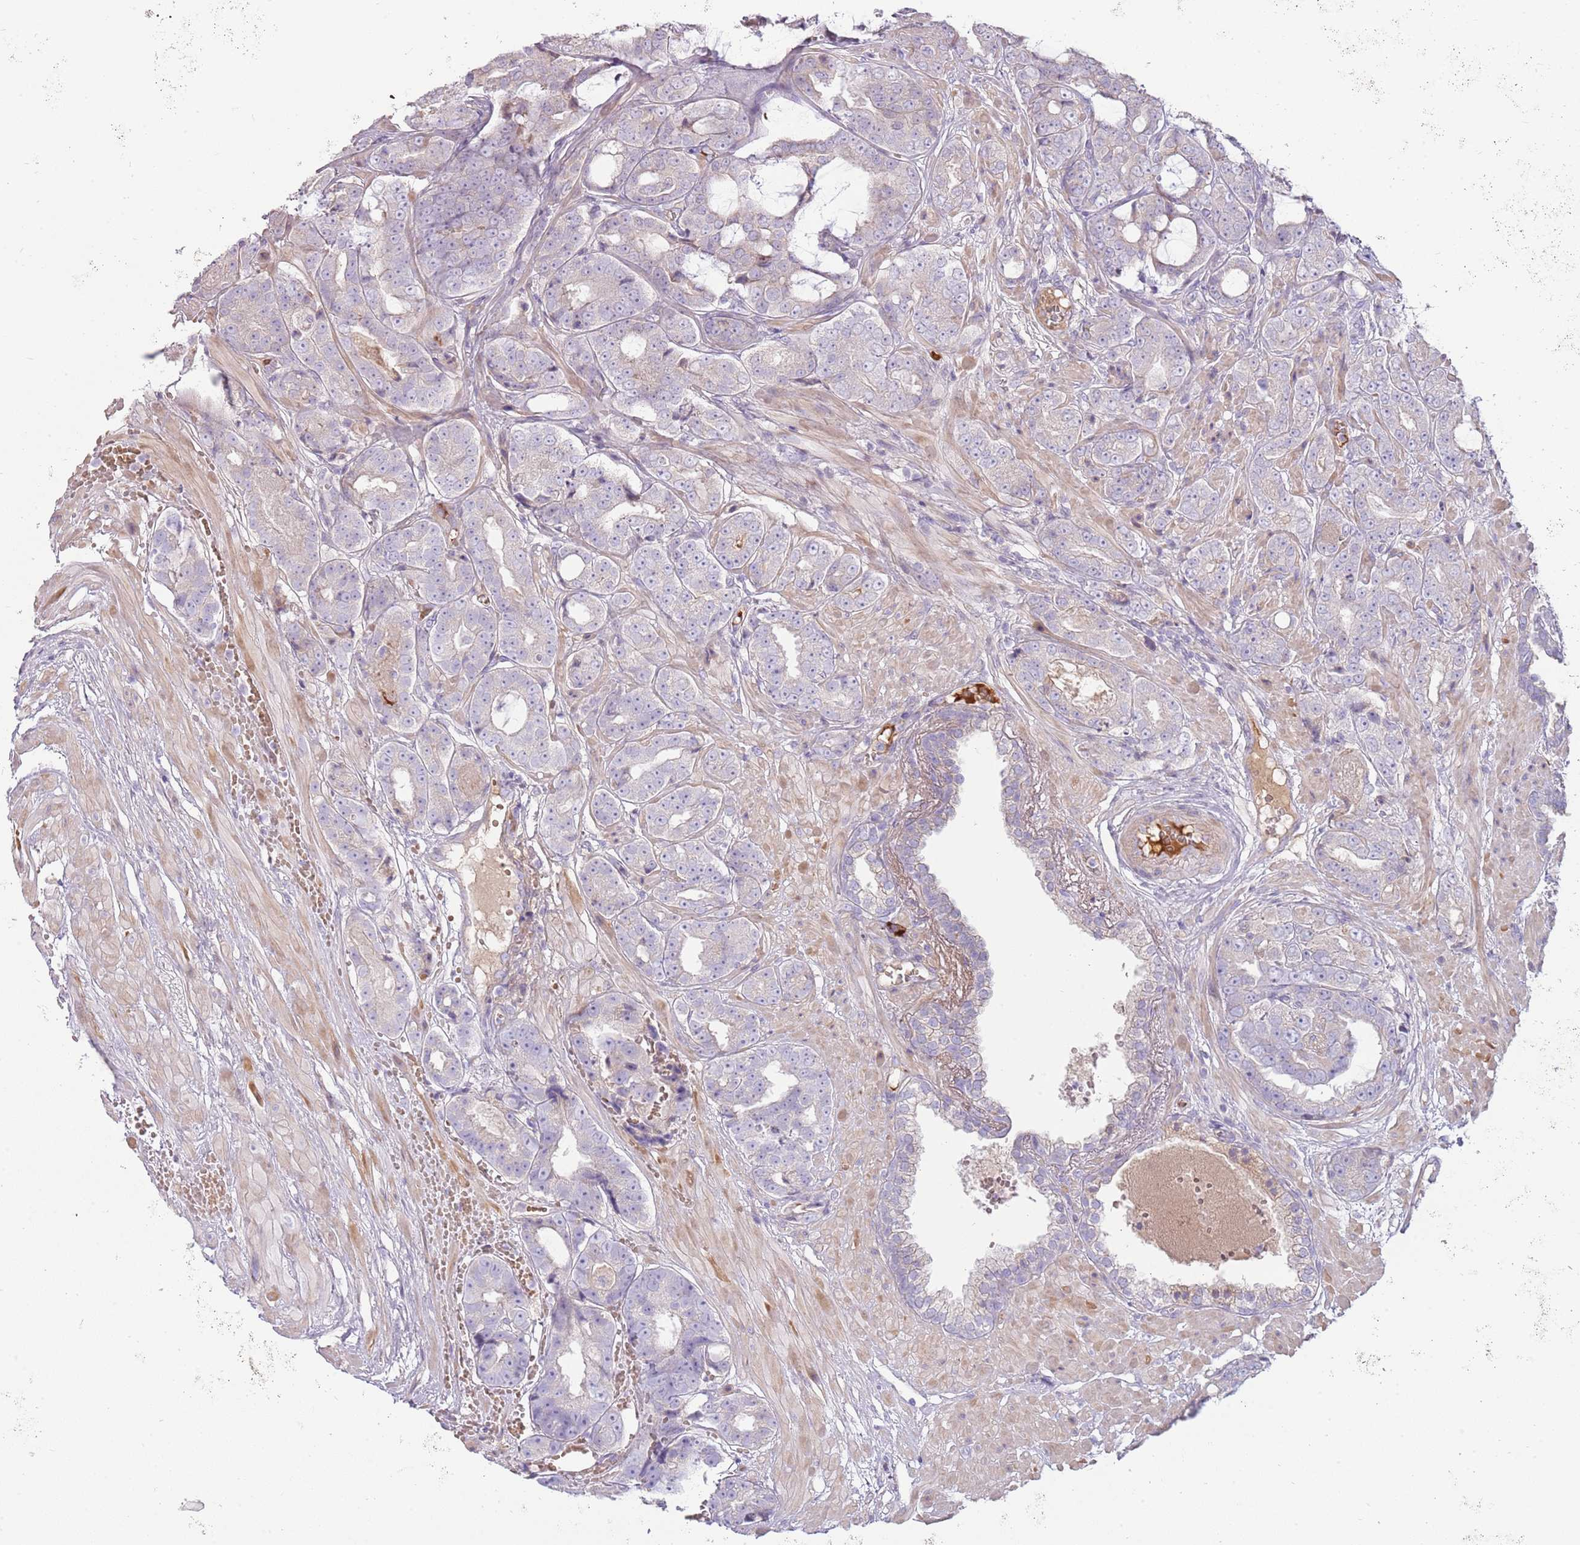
{"staining": {"intensity": "negative", "quantity": "none", "location": "none"}, "tissue": "prostate cancer", "cell_type": "Tumor cells", "image_type": "cancer", "snomed": [{"axis": "morphology", "description": "Adenocarcinoma, High grade"}, {"axis": "topography", "description": "Prostate"}], "caption": "Tumor cells show no significant protein positivity in prostate cancer (adenocarcinoma (high-grade)).", "gene": "MCUB", "patient": {"sex": "male", "age": 71}}